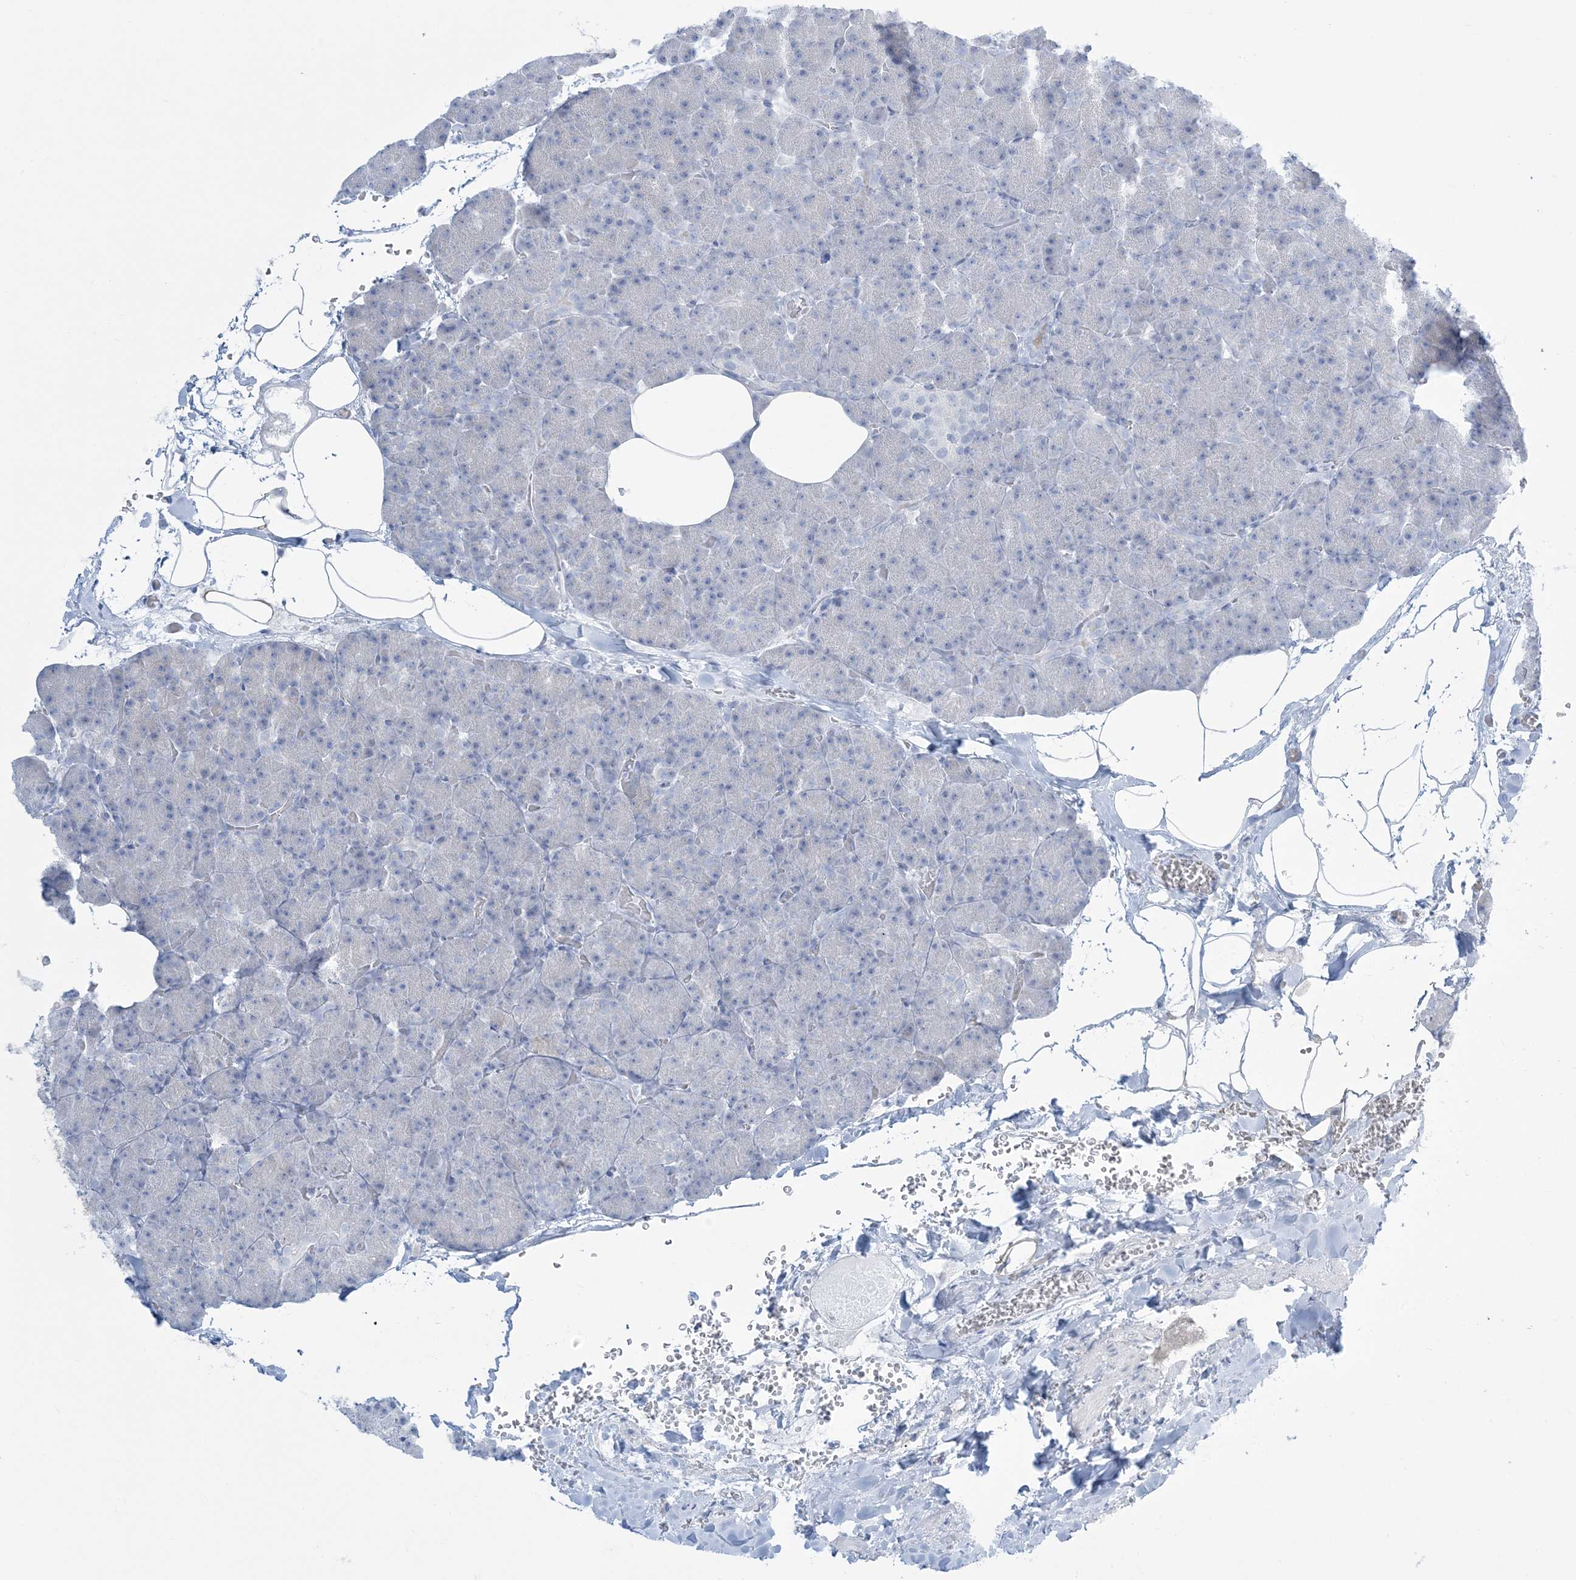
{"staining": {"intensity": "negative", "quantity": "none", "location": "none"}, "tissue": "pancreas", "cell_type": "Exocrine glandular cells", "image_type": "normal", "snomed": [{"axis": "morphology", "description": "Normal tissue, NOS"}, {"axis": "morphology", "description": "Carcinoid, malignant, NOS"}, {"axis": "topography", "description": "Pancreas"}], "caption": "A photomicrograph of pancreas stained for a protein displays no brown staining in exocrine glandular cells.", "gene": "AGXT", "patient": {"sex": "female", "age": 35}}